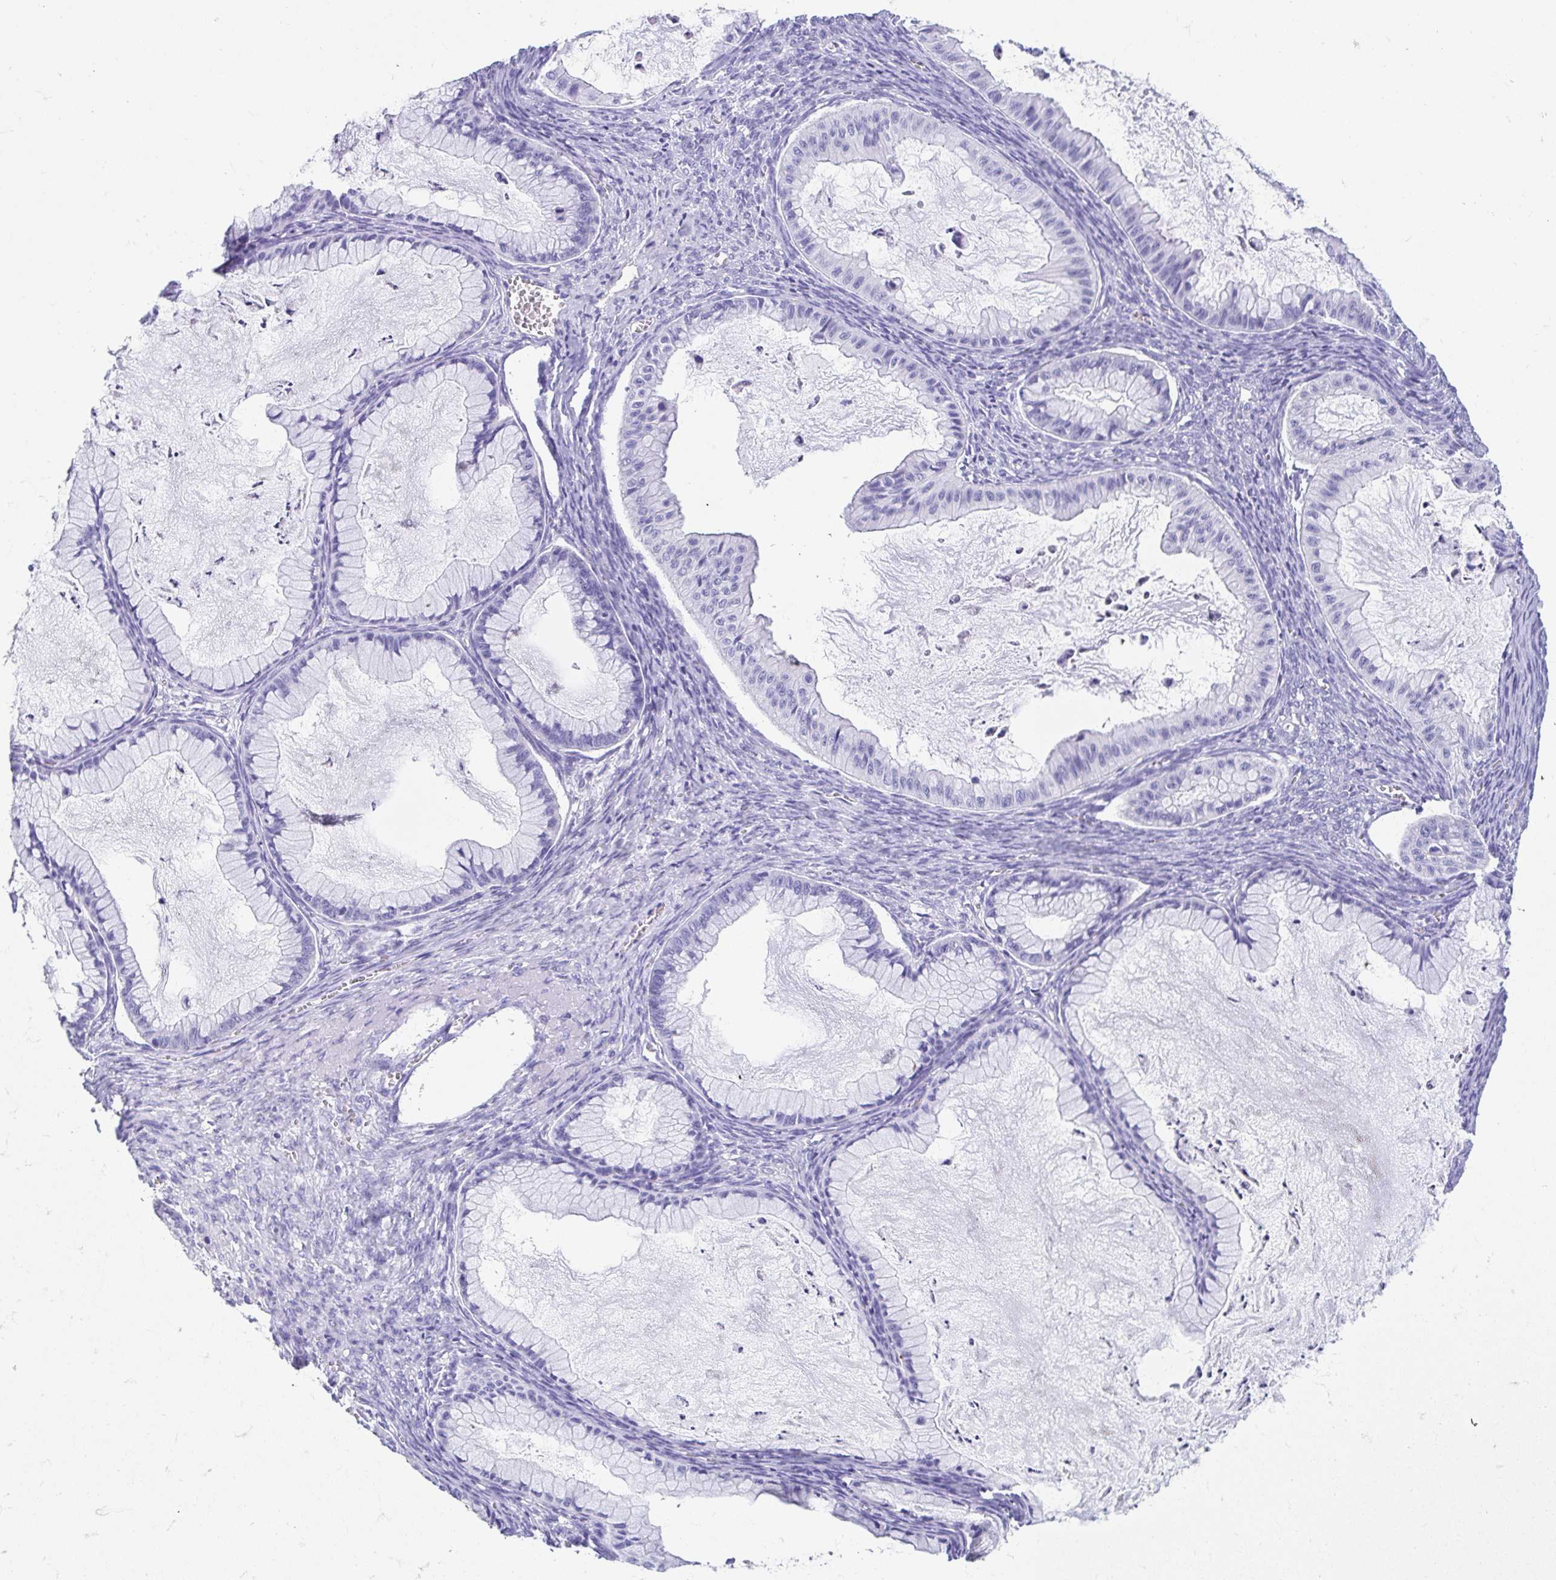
{"staining": {"intensity": "negative", "quantity": "none", "location": "none"}, "tissue": "ovarian cancer", "cell_type": "Tumor cells", "image_type": "cancer", "snomed": [{"axis": "morphology", "description": "Cystadenocarcinoma, mucinous, NOS"}, {"axis": "topography", "description": "Ovary"}], "caption": "This is an immunohistochemistry (IHC) micrograph of human mucinous cystadenocarcinoma (ovarian). There is no staining in tumor cells.", "gene": "GKN1", "patient": {"sex": "female", "age": 72}}